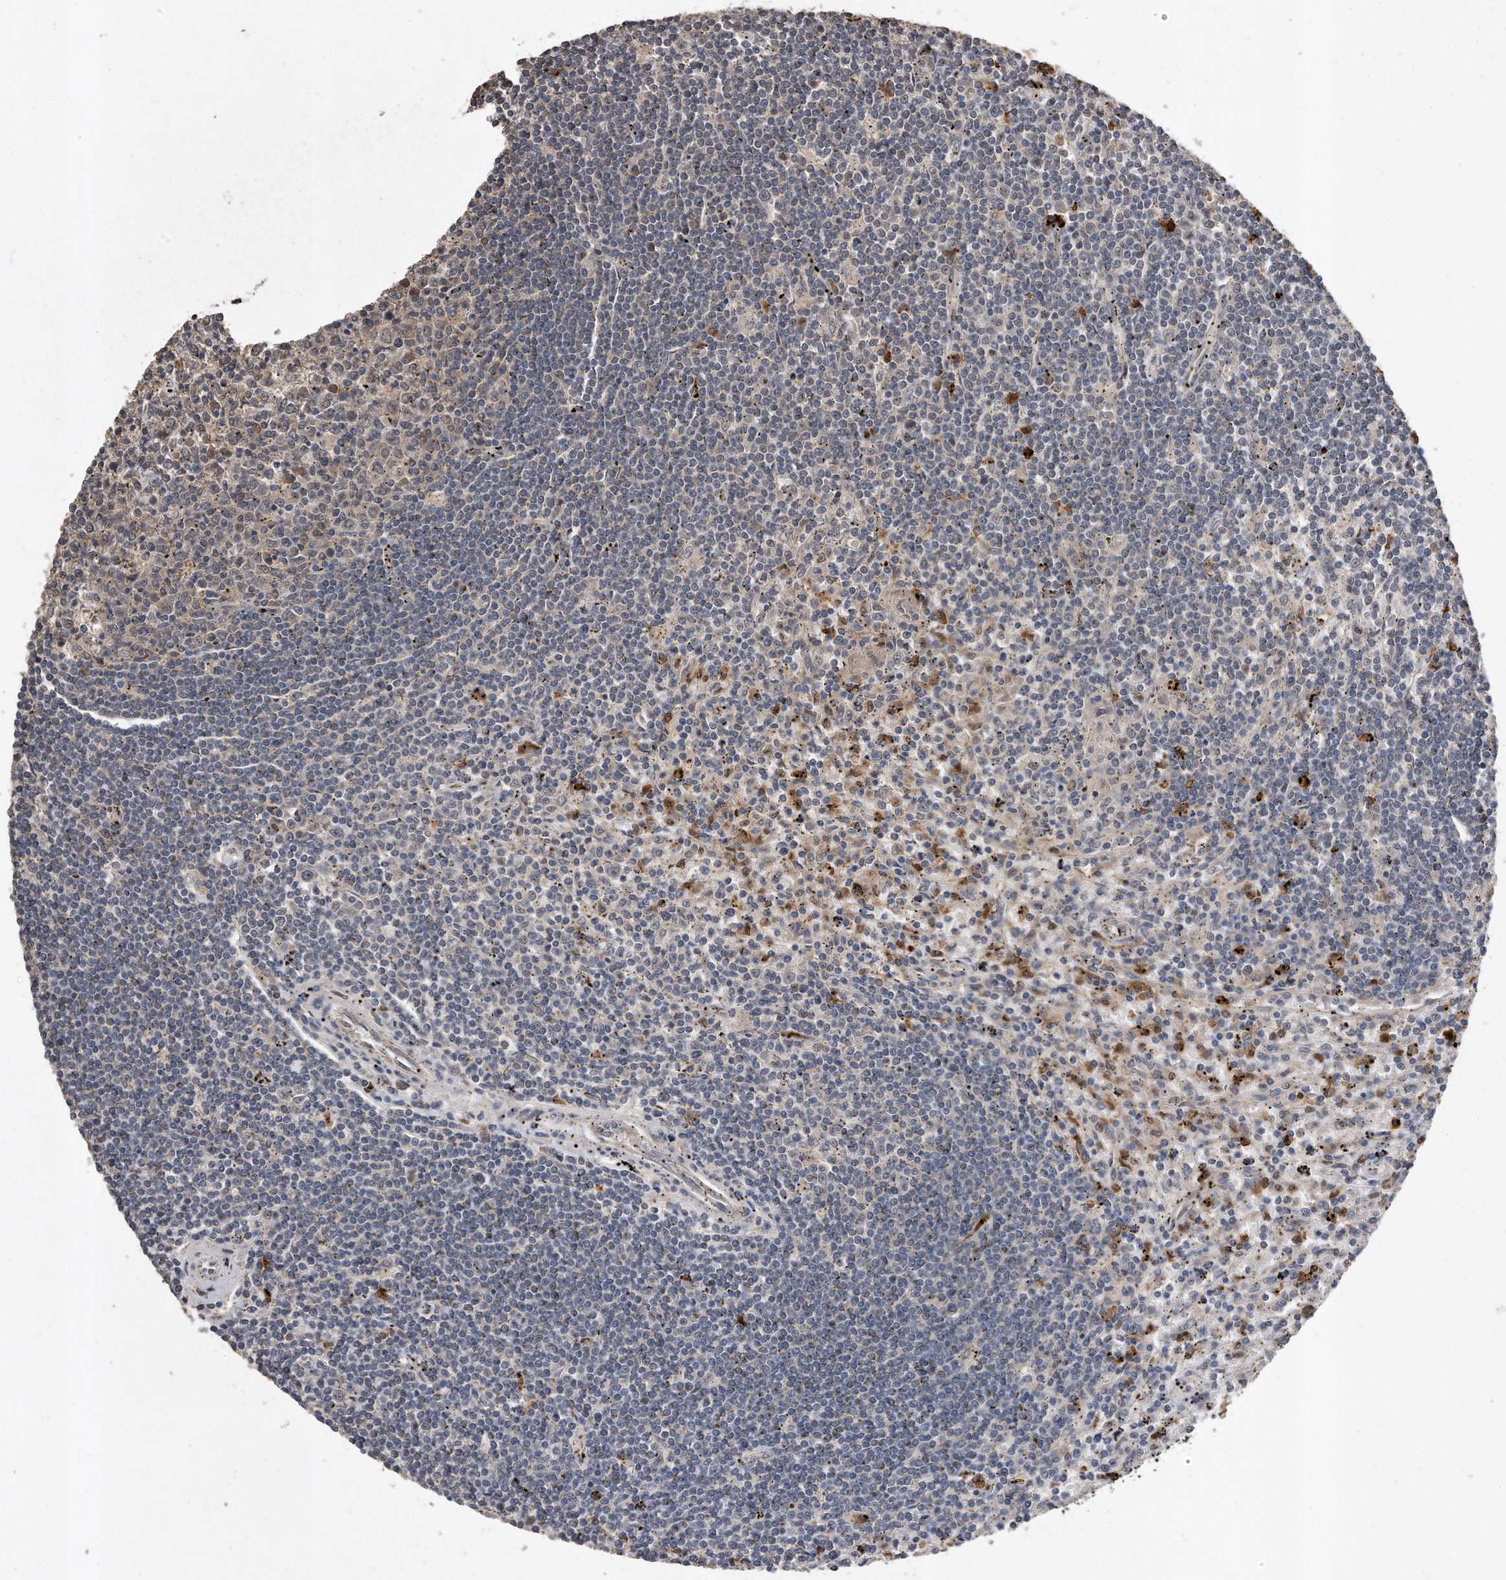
{"staining": {"intensity": "negative", "quantity": "none", "location": "none"}, "tissue": "lymphoma", "cell_type": "Tumor cells", "image_type": "cancer", "snomed": [{"axis": "morphology", "description": "Malignant lymphoma, non-Hodgkin's type, Low grade"}, {"axis": "topography", "description": "Spleen"}], "caption": "A micrograph of human low-grade malignant lymphoma, non-Hodgkin's type is negative for staining in tumor cells.", "gene": "PELO", "patient": {"sex": "male", "age": 76}}